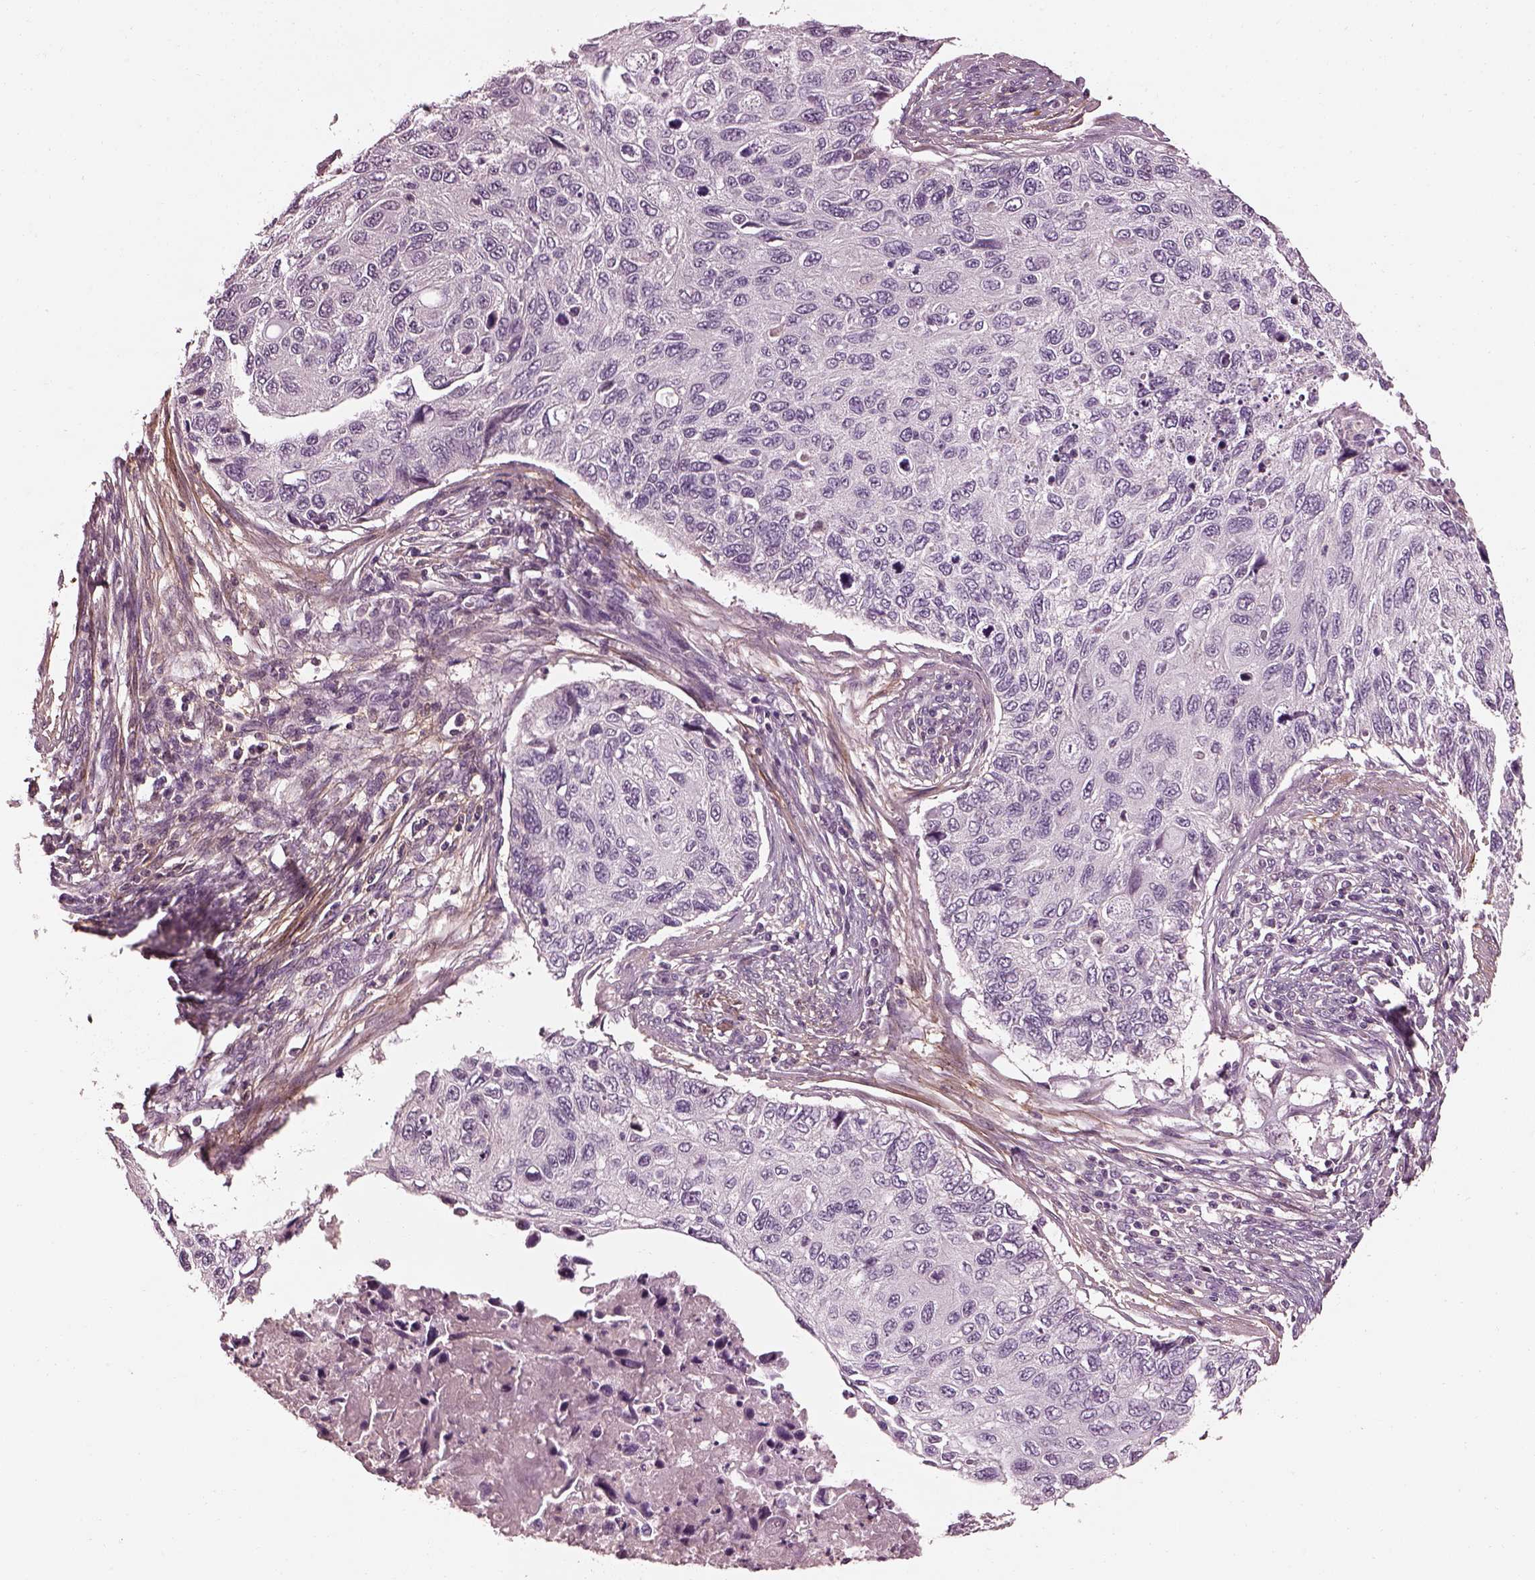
{"staining": {"intensity": "negative", "quantity": "none", "location": "none"}, "tissue": "cervical cancer", "cell_type": "Tumor cells", "image_type": "cancer", "snomed": [{"axis": "morphology", "description": "Squamous cell carcinoma, NOS"}, {"axis": "topography", "description": "Cervix"}], "caption": "Tumor cells are negative for protein expression in human squamous cell carcinoma (cervical). (Brightfield microscopy of DAB IHC at high magnification).", "gene": "EFEMP1", "patient": {"sex": "female", "age": 70}}